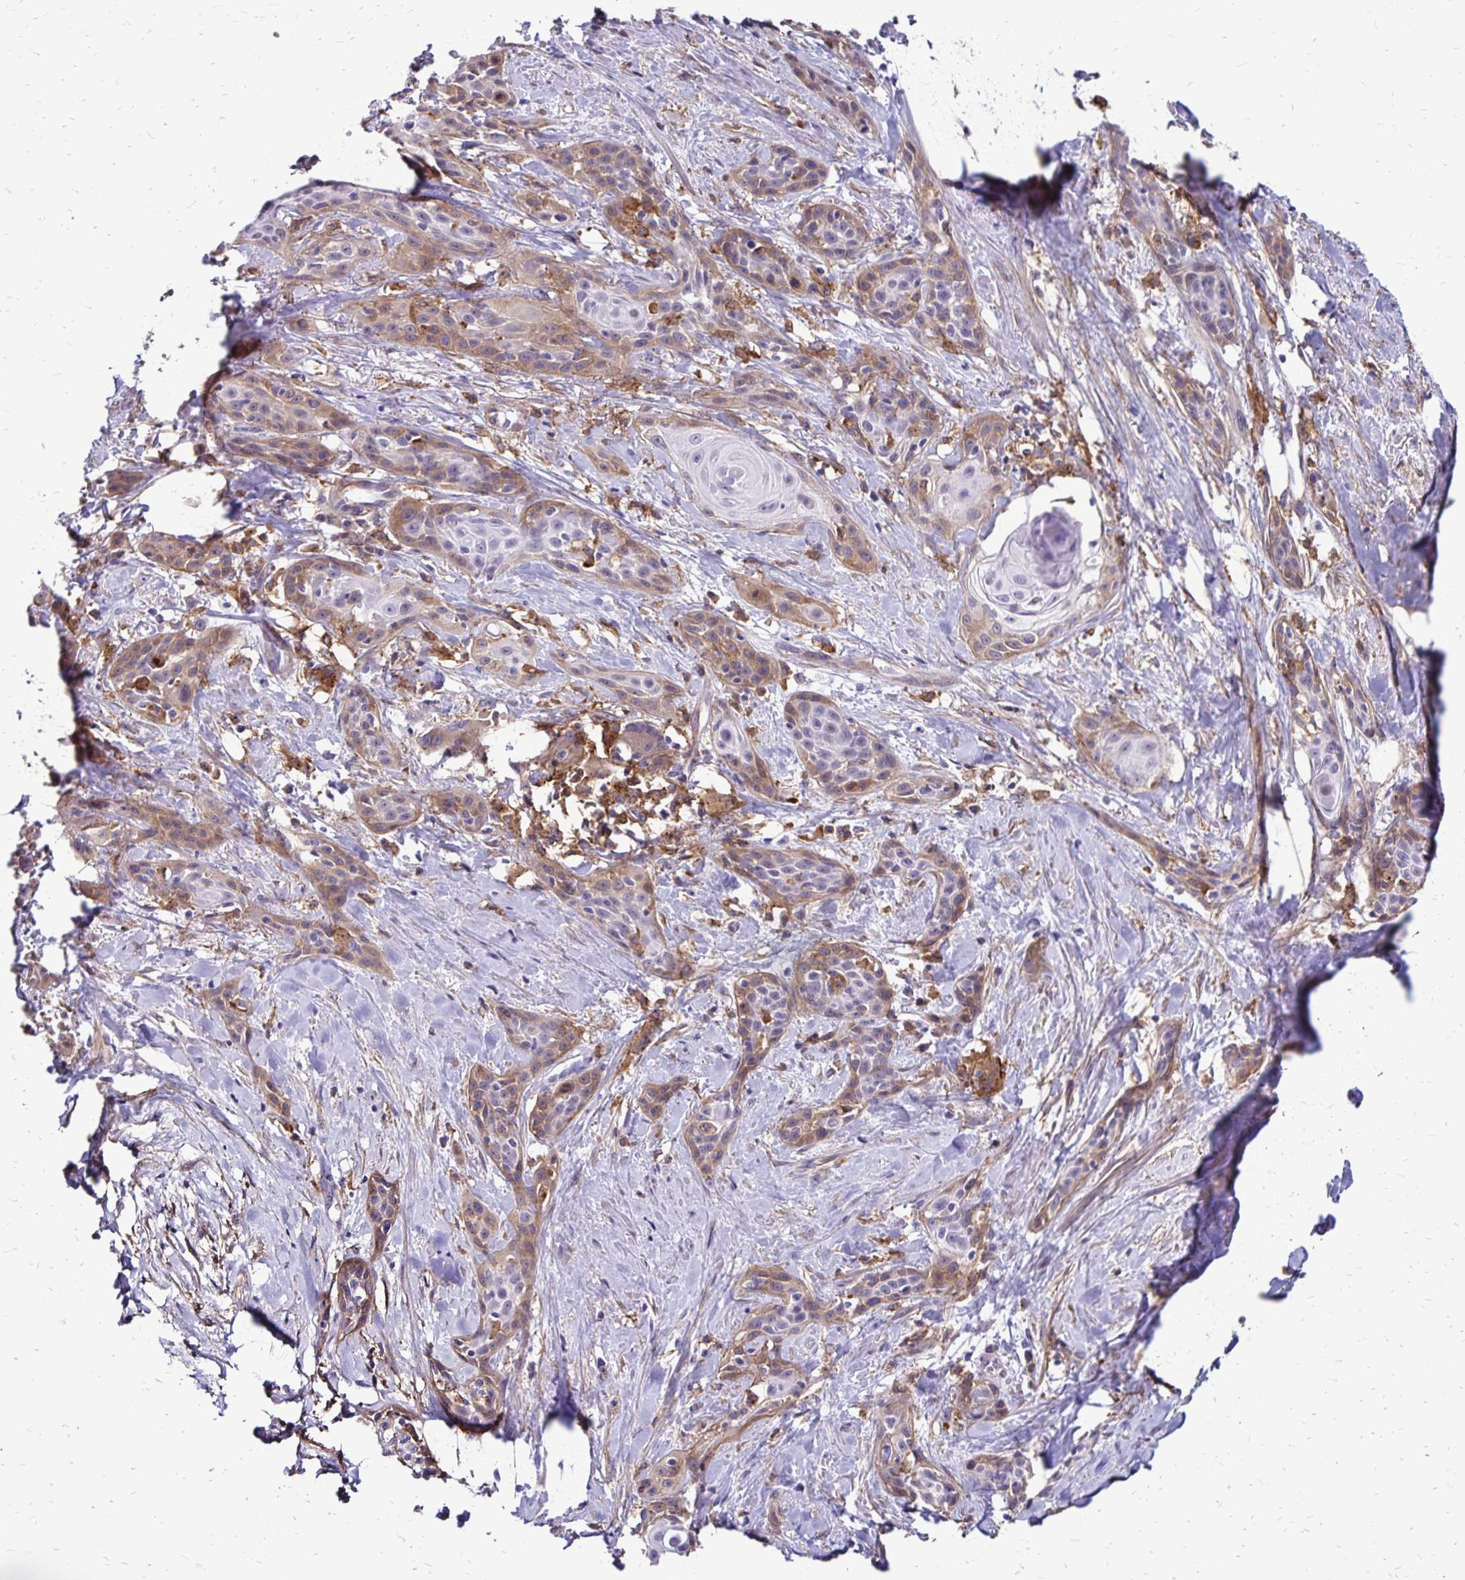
{"staining": {"intensity": "moderate", "quantity": "<25%", "location": "cytoplasmic/membranous"}, "tissue": "skin cancer", "cell_type": "Tumor cells", "image_type": "cancer", "snomed": [{"axis": "morphology", "description": "Squamous cell carcinoma, NOS"}, {"axis": "topography", "description": "Skin"}, {"axis": "topography", "description": "Anal"}], "caption": "Immunohistochemistry (IHC) micrograph of human squamous cell carcinoma (skin) stained for a protein (brown), which shows low levels of moderate cytoplasmic/membranous expression in about <25% of tumor cells.", "gene": "TNS3", "patient": {"sex": "male", "age": 64}}